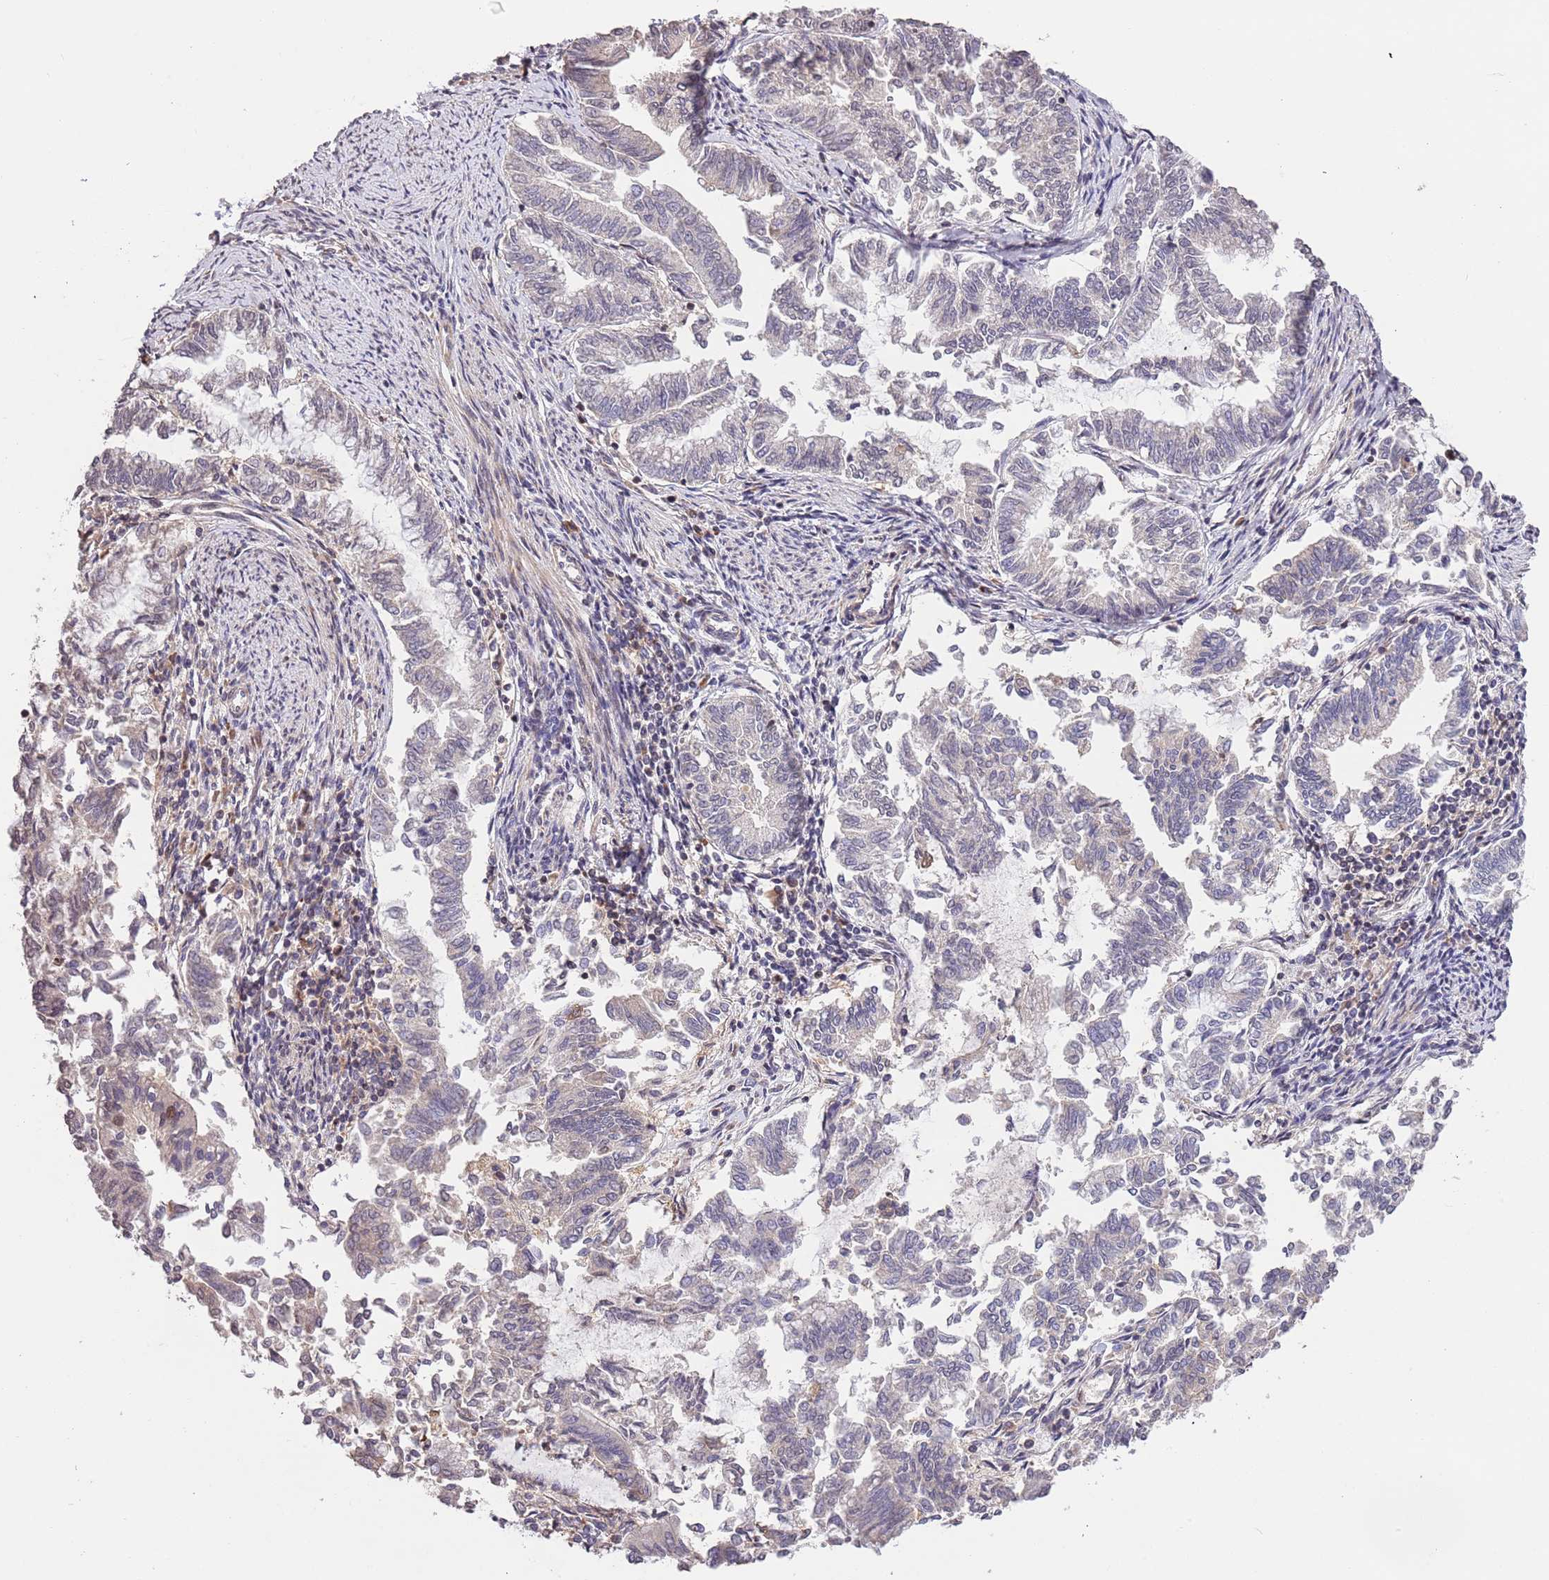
{"staining": {"intensity": "negative", "quantity": "none", "location": "none"}, "tissue": "endometrial cancer", "cell_type": "Tumor cells", "image_type": "cancer", "snomed": [{"axis": "morphology", "description": "Adenocarcinoma, NOS"}, {"axis": "topography", "description": "Endometrium"}], "caption": "A high-resolution histopathology image shows IHC staining of endometrial cancer (adenocarcinoma), which shows no significant expression in tumor cells.", "gene": "SLC16A4", "patient": {"sex": "female", "age": 79}}